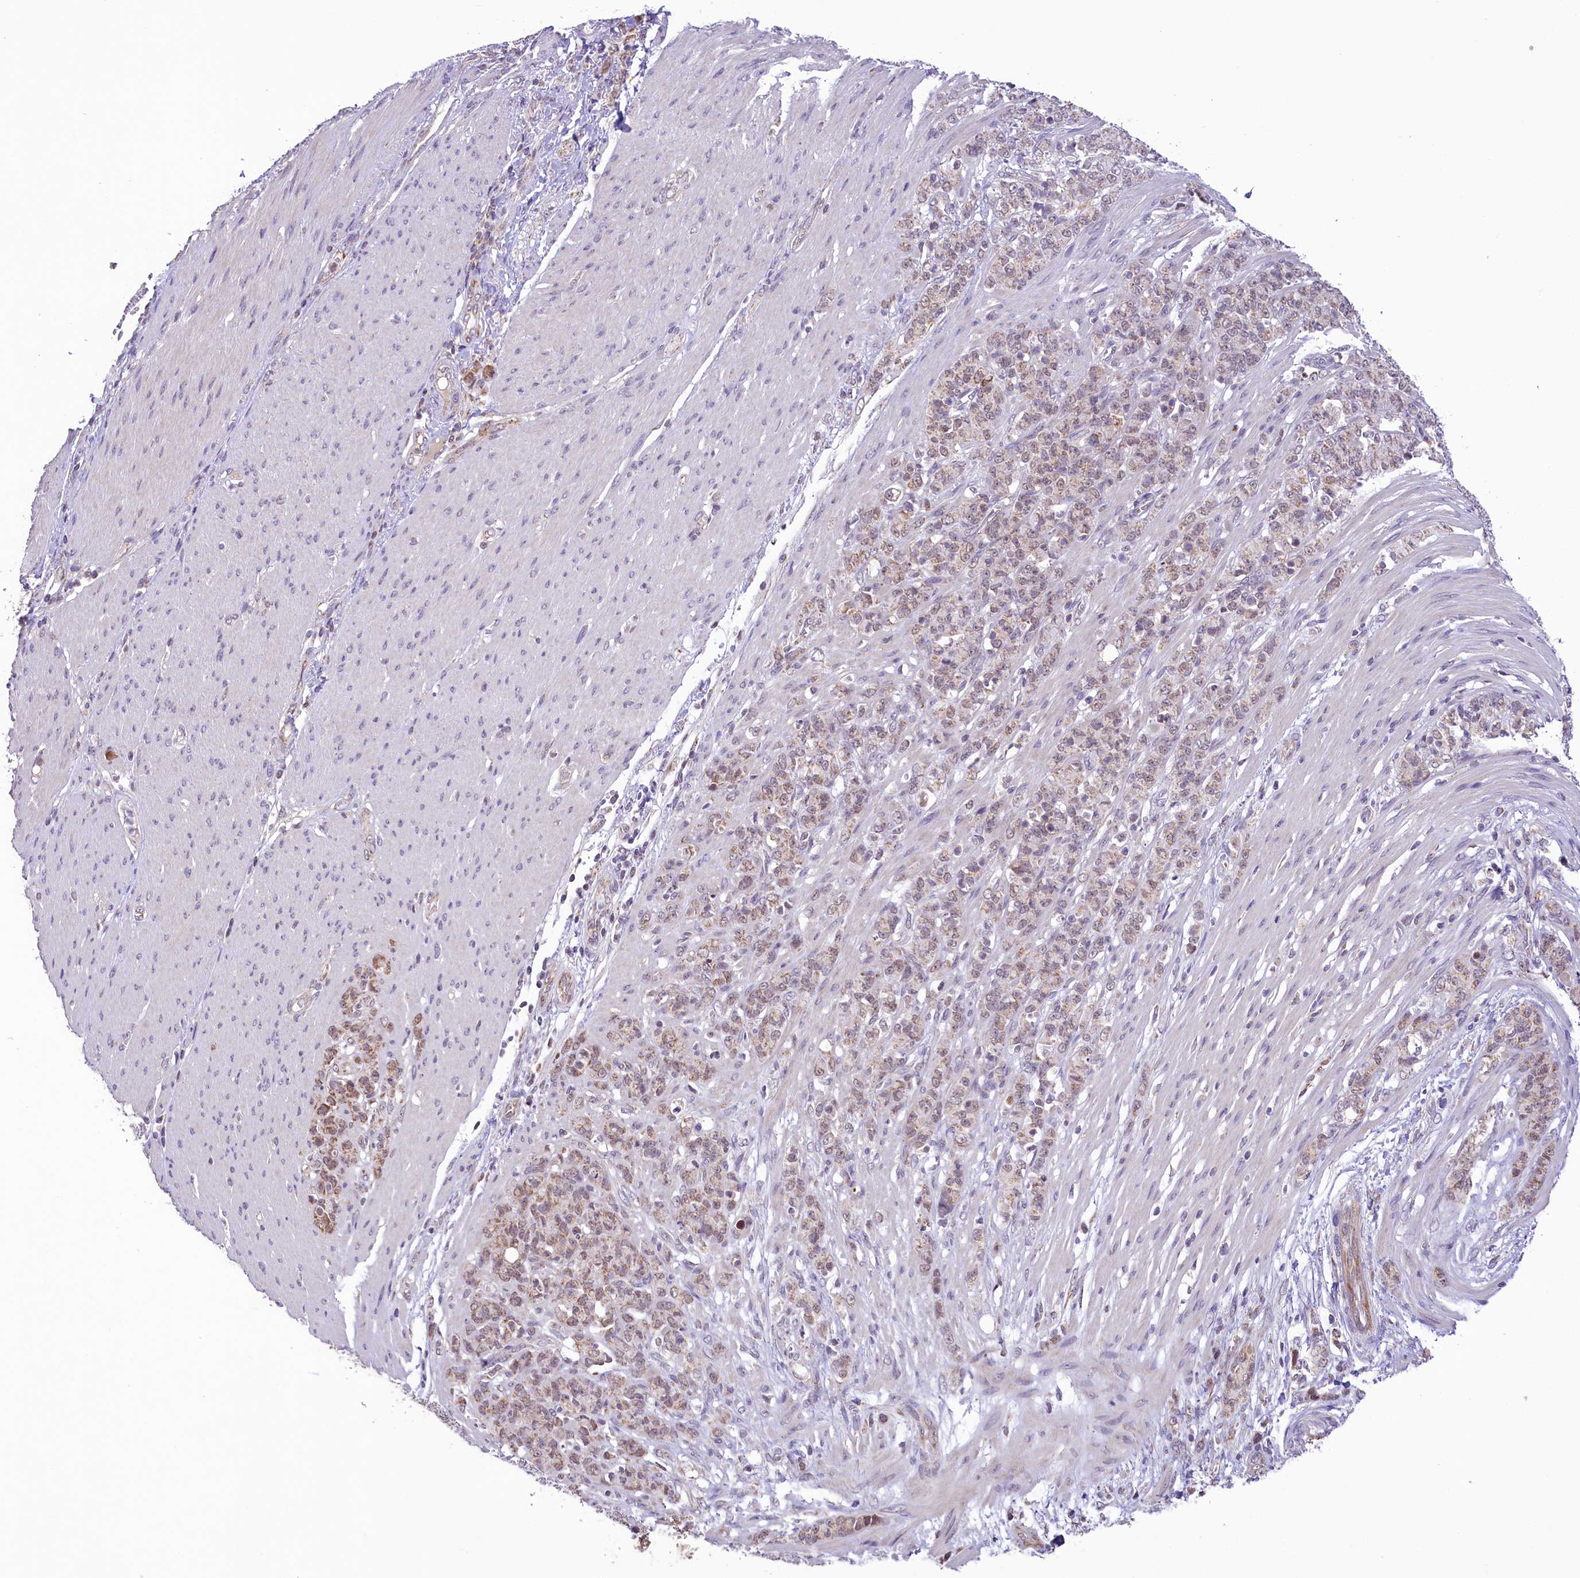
{"staining": {"intensity": "weak", "quantity": "25%-75%", "location": "cytoplasmic/membranous,nuclear"}, "tissue": "stomach cancer", "cell_type": "Tumor cells", "image_type": "cancer", "snomed": [{"axis": "morphology", "description": "Adenocarcinoma, NOS"}, {"axis": "topography", "description": "Stomach"}], "caption": "The micrograph demonstrates staining of stomach cancer (adenocarcinoma), revealing weak cytoplasmic/membranous and nuclear protein staining (brown color) within tumor cells. The protein of interest is stained brown, and the nuclei are stained in blue (DAB (3,3'-diaminobenzidine) IHC with brightfield microscopy, high magnification).", "gene": "PAF1", "patient": {"sex": "female", "age": 79}}